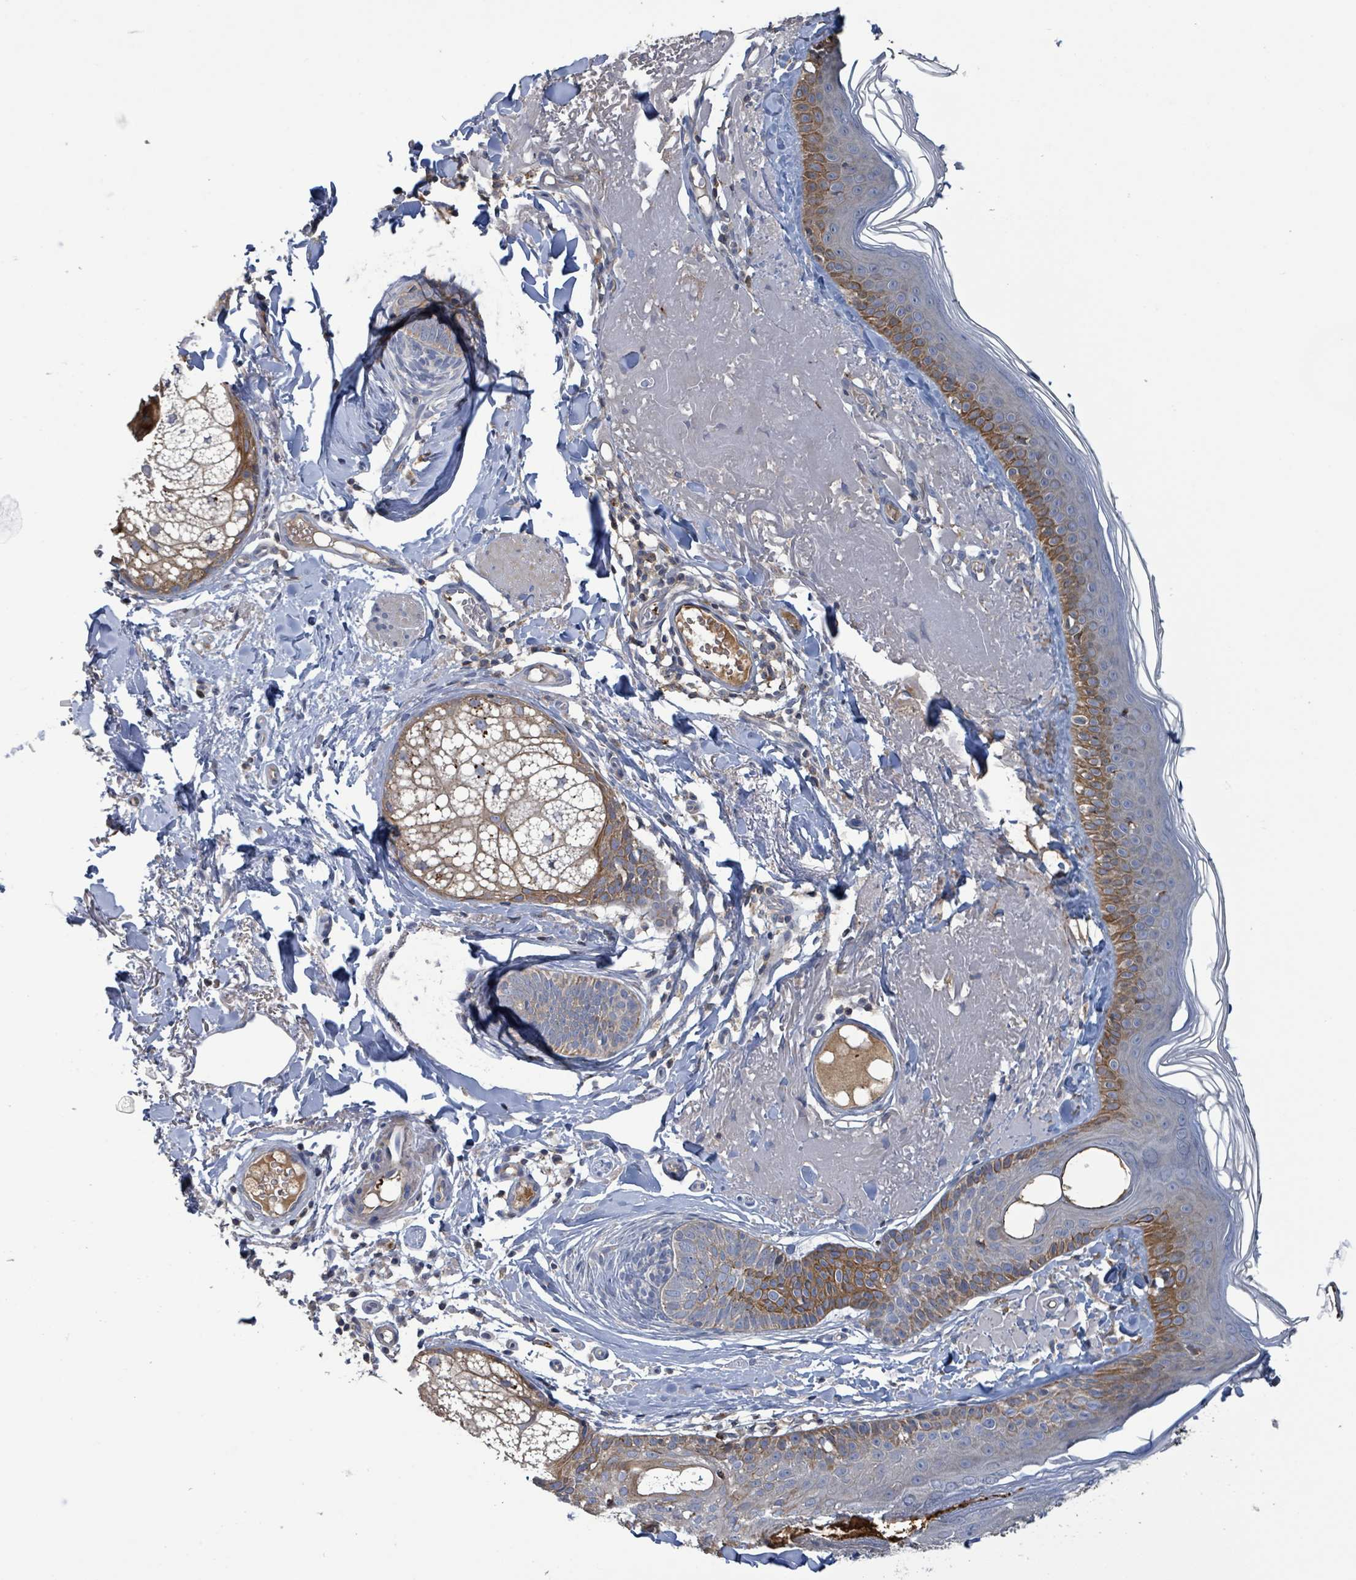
{"staining": {"intensity": "moderate", "quantity": "25%-75%", "location": "cytoplasmic/membranous"}, "tissue": "skin", "cell_type": "Fibroblasts", "image_type": "normal", "snomed": [{"axis": "morphology", "description": "Normal tissue, NOS"}, {"axis": "morphology", "description": "Malignant melanoma, NOS"}, {"axis": "topography", "description": "Skin"}], "caption": "Immunohistochemistry (DAB) staining of normal human skin exhibits moderate cytoplasmic/membranous protein positivity in approximately 25%-75% of fibroblasts. The protein is stained brown, and the nuclei are stained in blue (DAB (3,3'-diaminobenzidine) IHC with brightfield microscopy, high magnification).", "gene": "PLAAT1", "patient": {"sex": "male", "age": 80}}